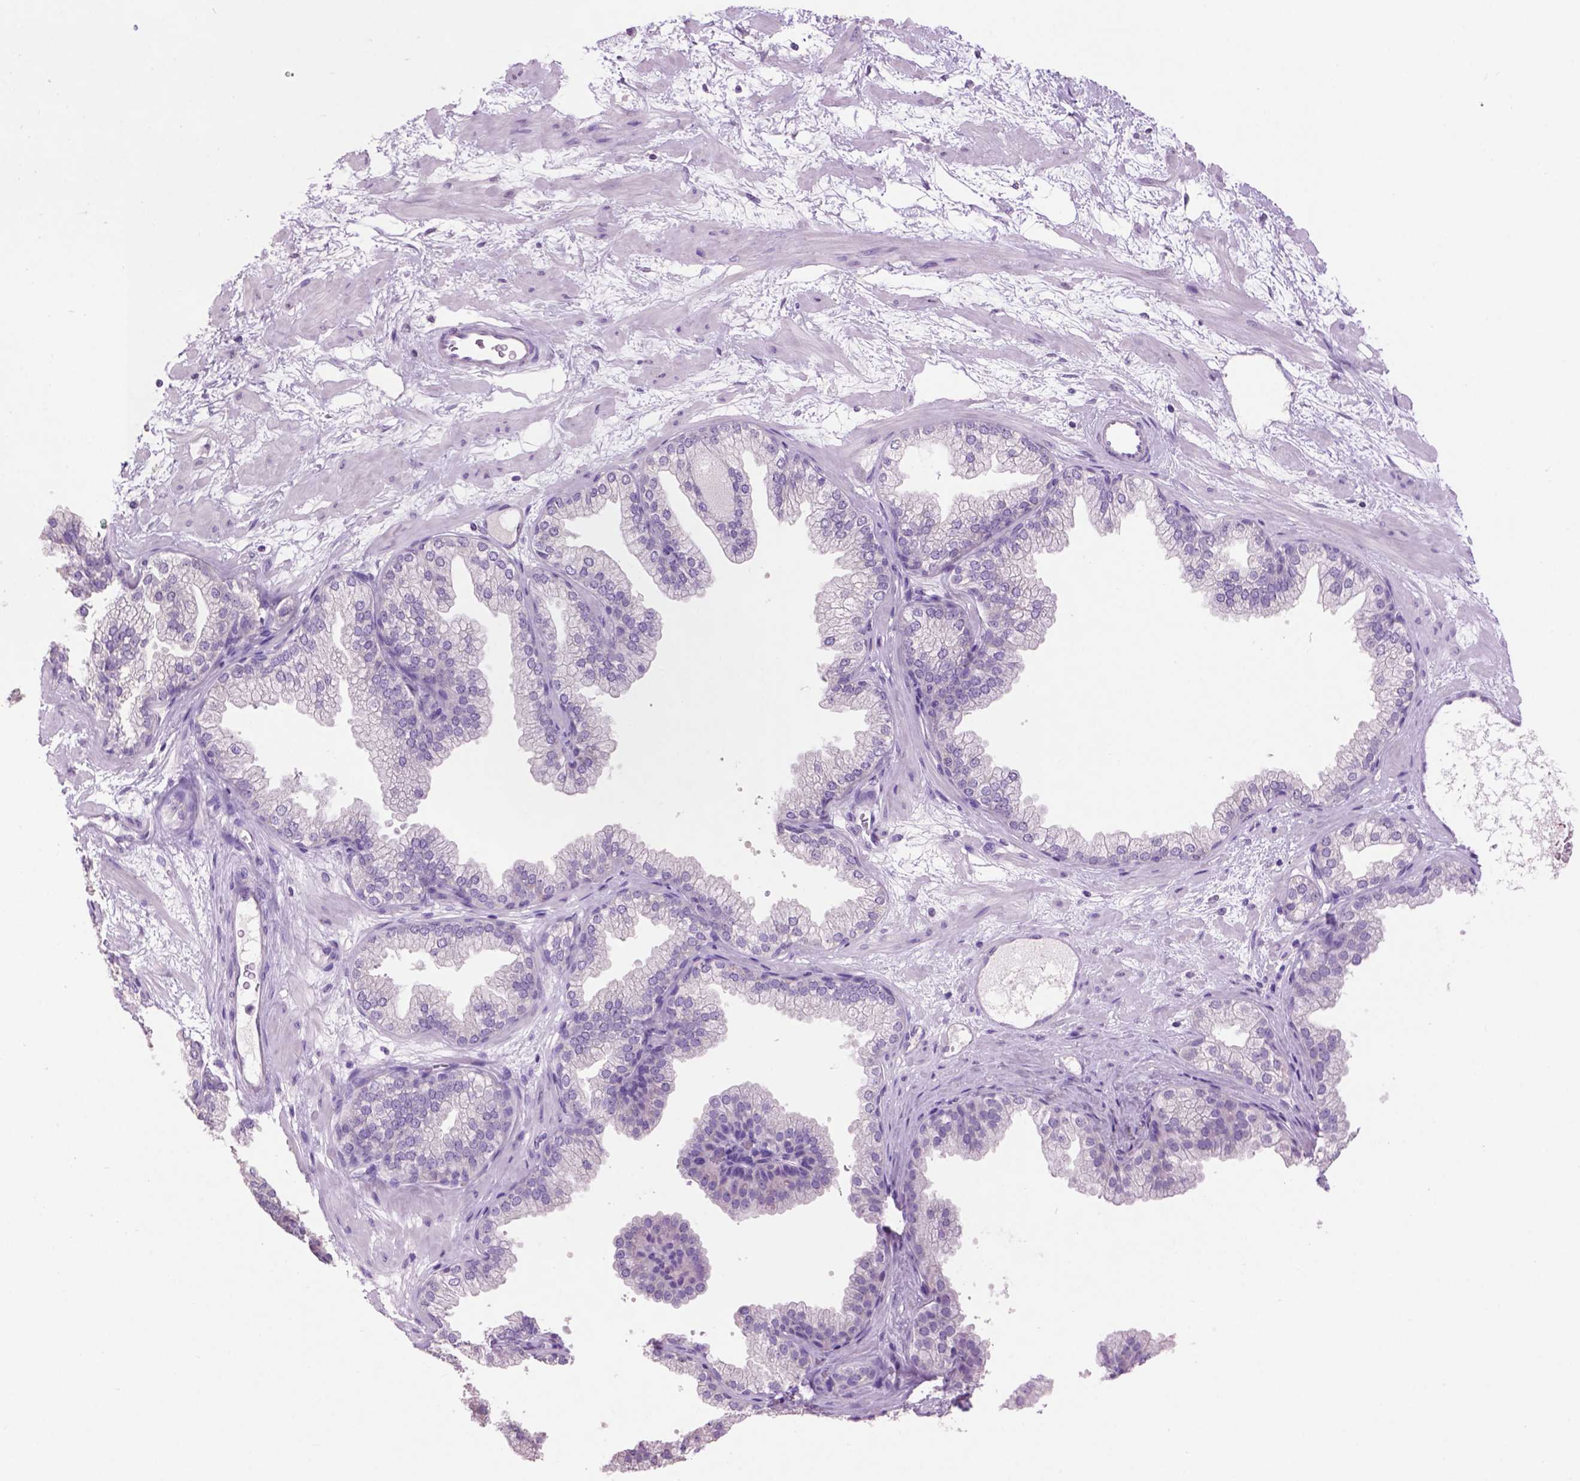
{"staining": {"intensity": "negative", "quantity": "none", "location": "none"}, "tissue": "prostate", "cell_type": "Glandular cells", "image_type": "normal", "snomed": [{"axis": "morphology", "description": "Normal tissue, NOS"}, {"axis": "topography", "description": "Prostate"}], "caption": "Histopathology image shows no protein positivity in glandular cells of normal prostate.", "gene": "CRYBA4", "patient": {"sex": "male", "age": 37}}